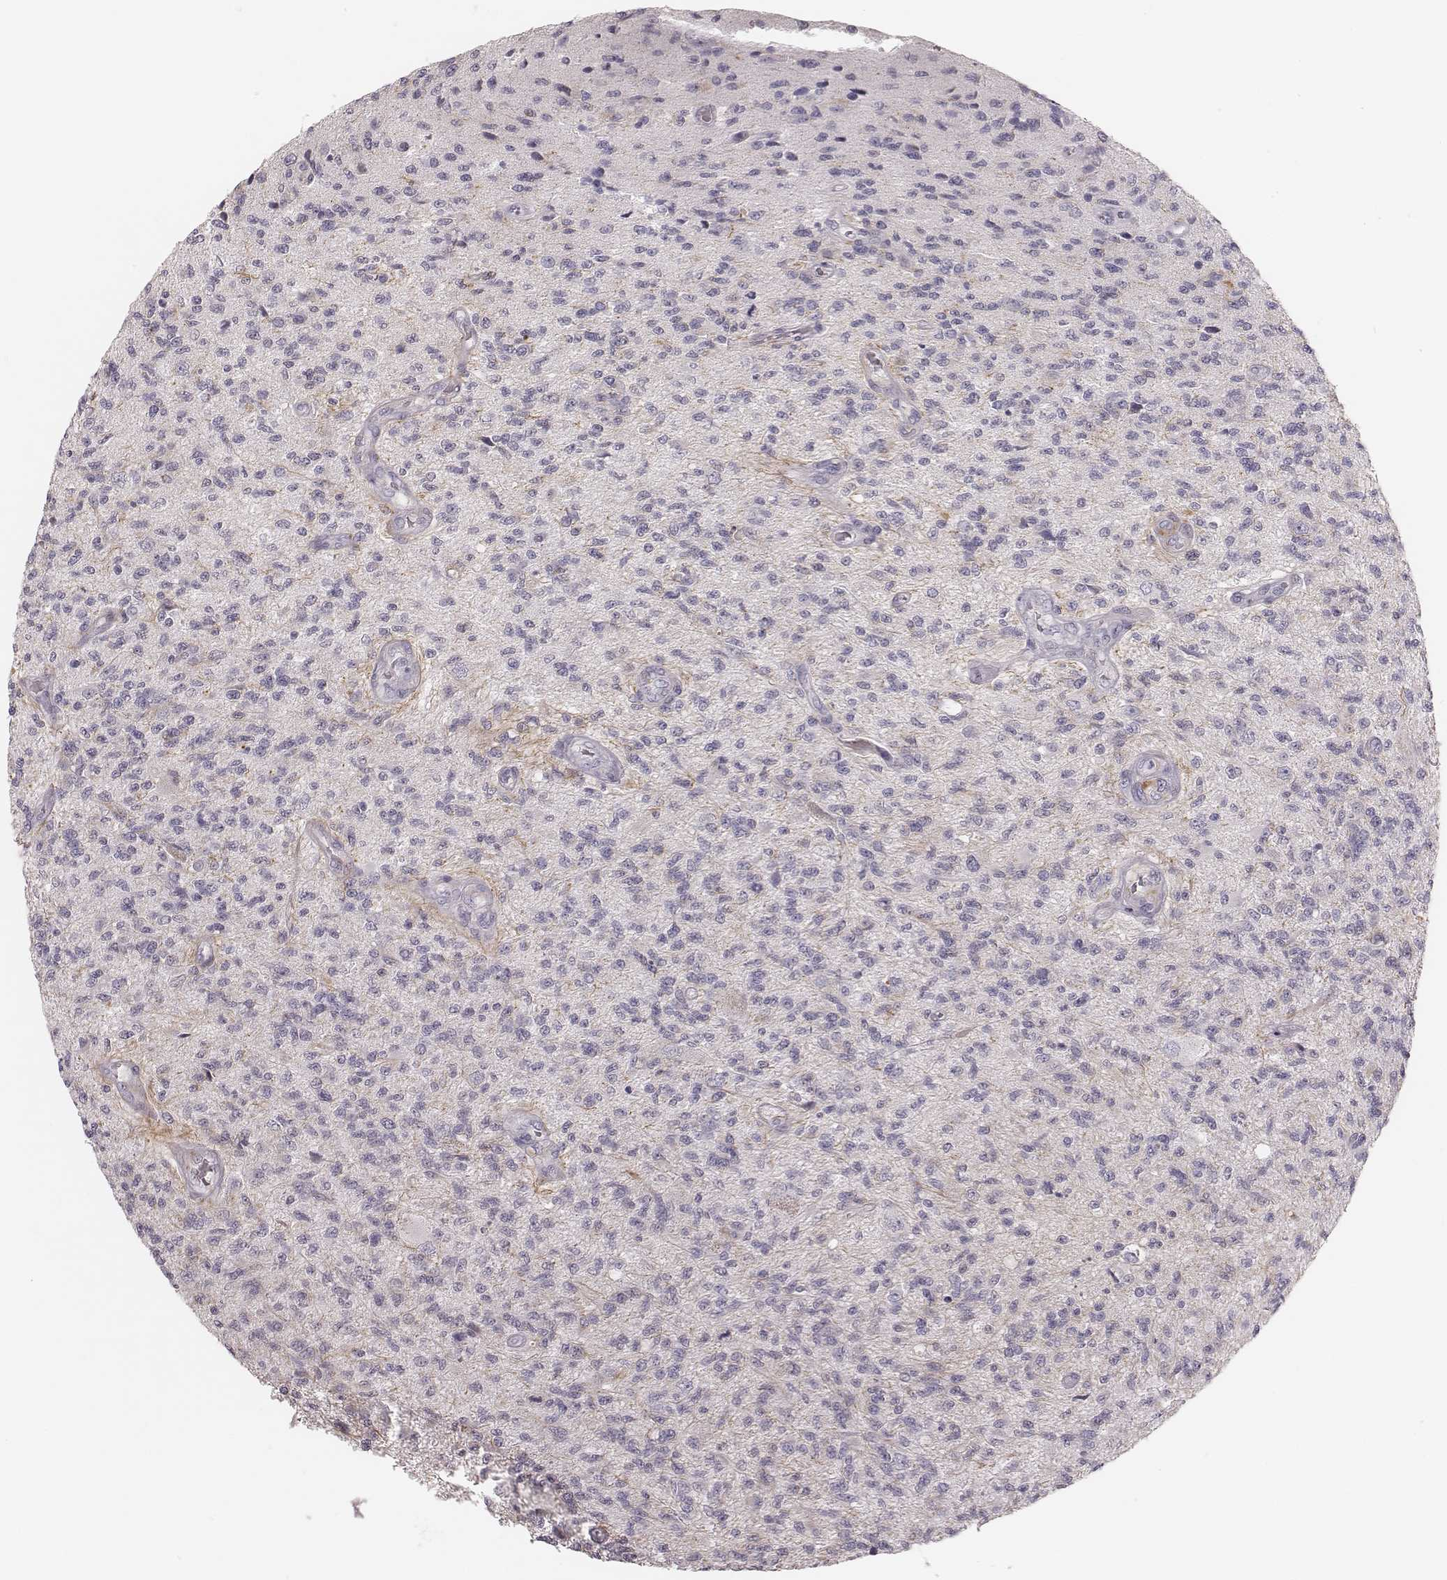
{"staining": {"intensity": "weak", "quantity": "<25%", "location": "cytoplasmic/membranous"}, "tissue": "glioma", "cell_type": "Tumor cells", "image_type": "cancer", "snomed": [{"axis": "morphology", "description": "Glioma, malignant, High grade"}, {"axis": "topography", "description": "Brain"}], "caption": "Immunohistochemical staining of malignant glioma (high-grade) shows no significant staining in tumor cells.", "gene": "SPA17", "patient": {"sex": "male", "age": 56}}